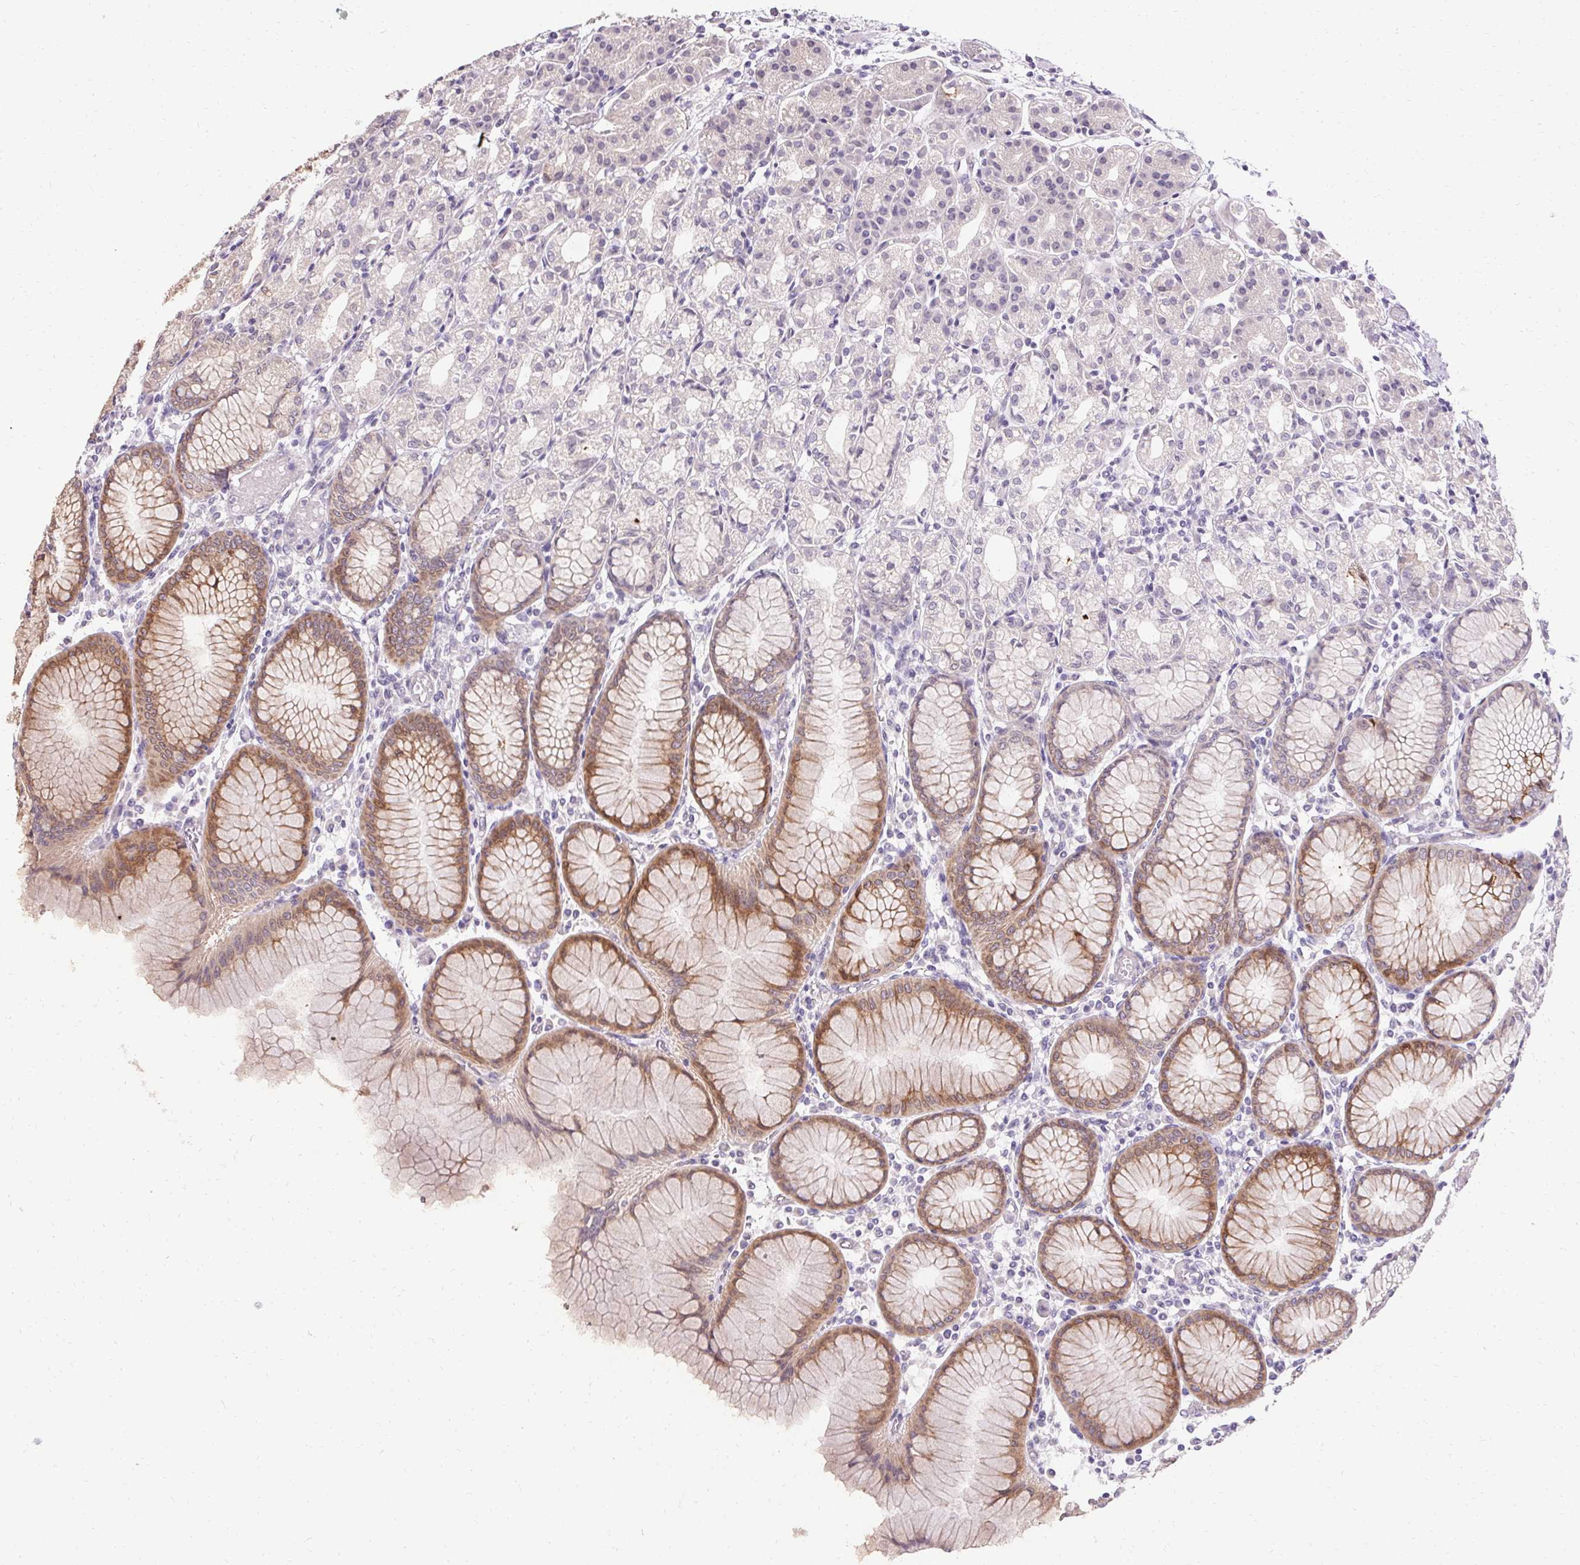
{"staining": {"intensity": "moderate", "quantity": "25%-75%", "location": "cytoplasmic/membranous"}, "tissue": "stomach", "cell_type": "Glandular cells", "image_type": "normal", "snomed": [{"axis": "morphology", "description": "Normal tissue, NOS"}, {"axis": "topography", "description": "Stomach"}], "caption": "Immunohistochemical staining of benign human stomach demonstrates medium levels of moderate cytoplasmic/membranous expression in about 25%-75% of glandular cells.", "gene": "HSD17B3", "patient": {"sex": "female", "age": 57}}